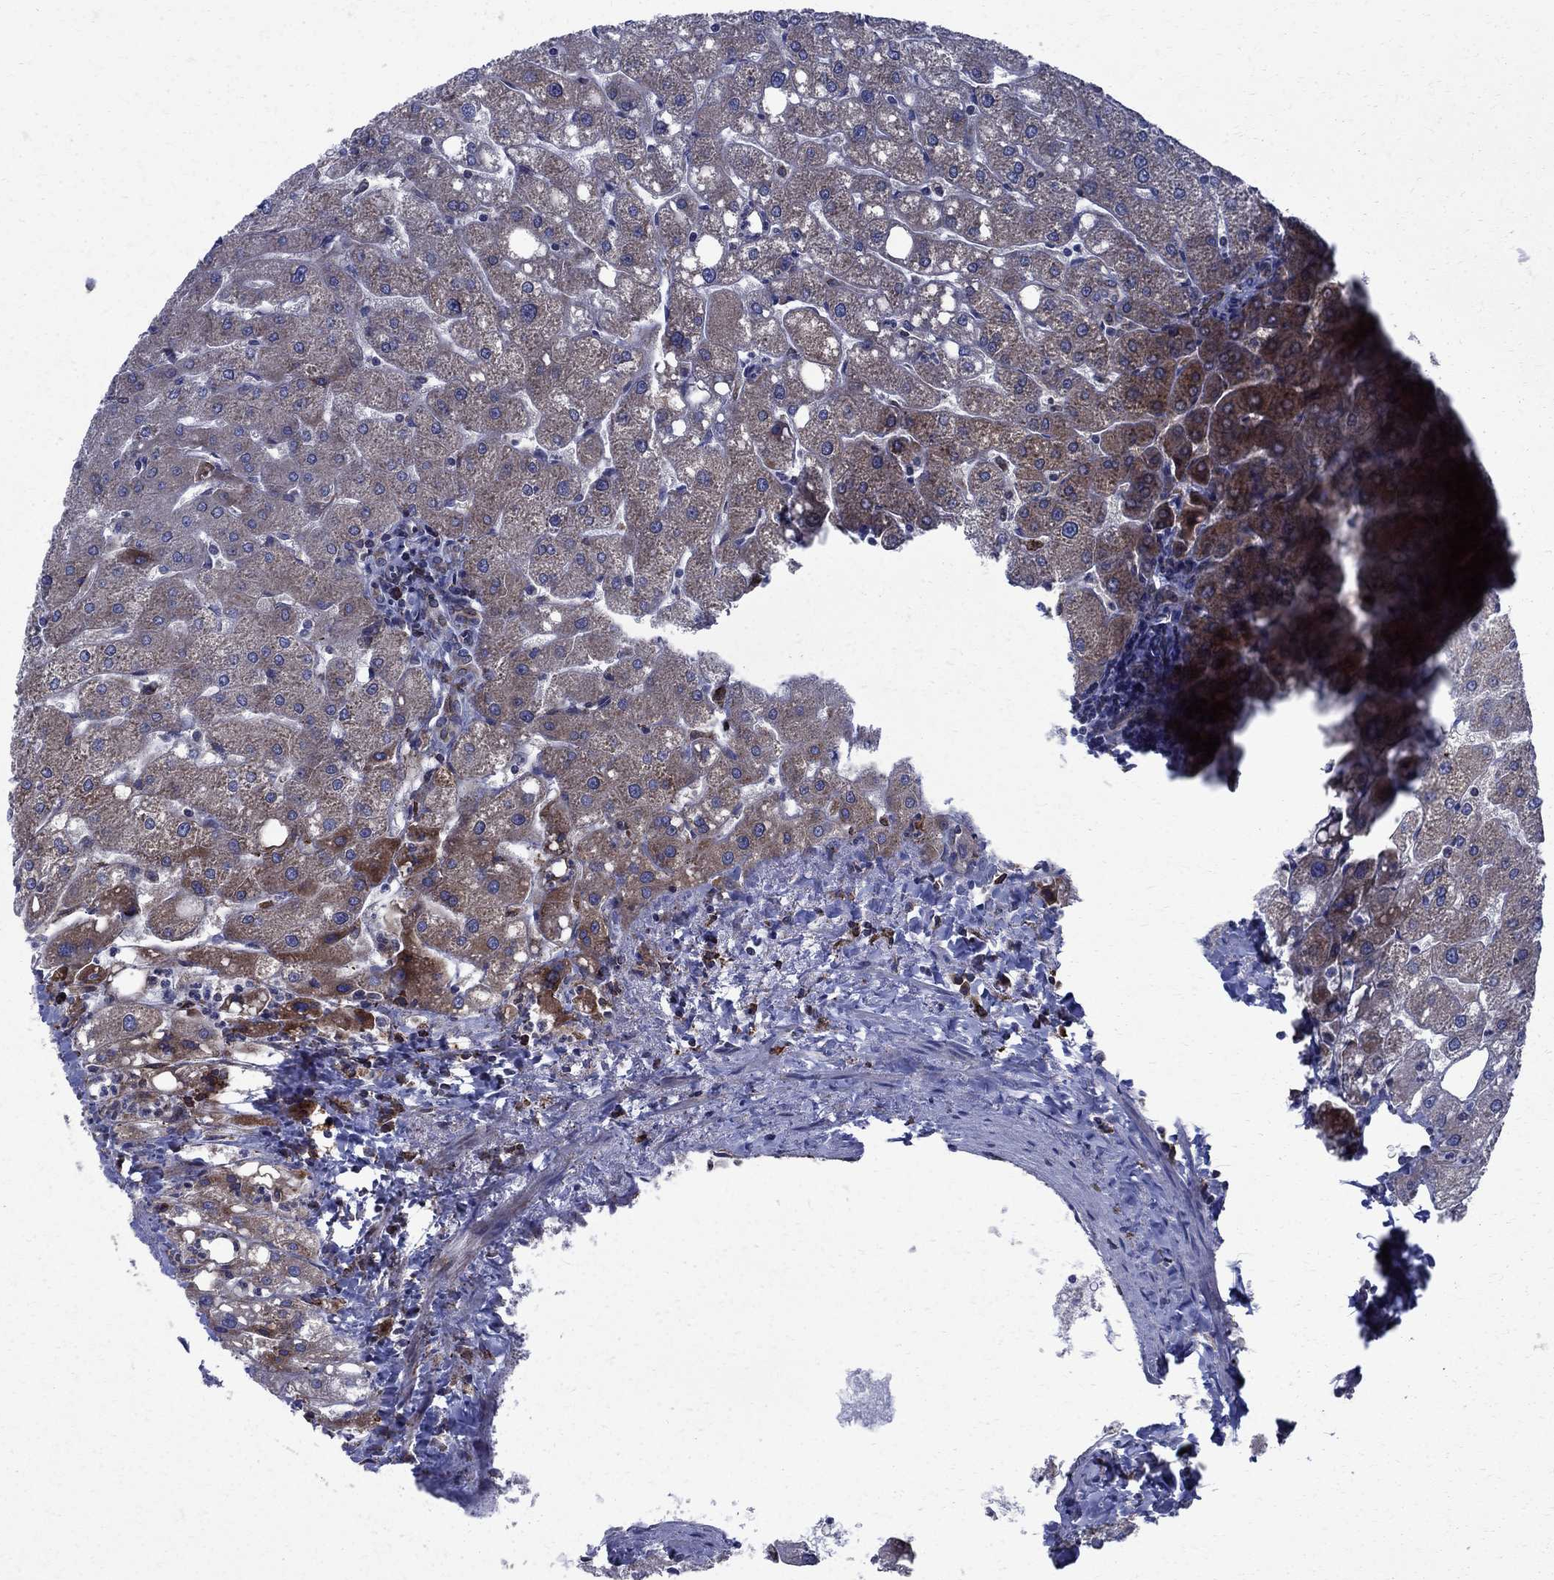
{"staining": {"intensity": "negative", "quantity": "none", "location": "none"}, "tissue": "liver", "cell_type": "Cholangiocytes", "image_type": "normal", "snomed": [{"axis": "morphology", "description": "Normal tissue, NOS"}, {"axis": "topography", "description": "Liver"}], "caption": "Cholangiocytes are negative for brown protein staining in benign liver.", "gene": "CAB39L", "patient": {"sex": "male", "age": 67}}